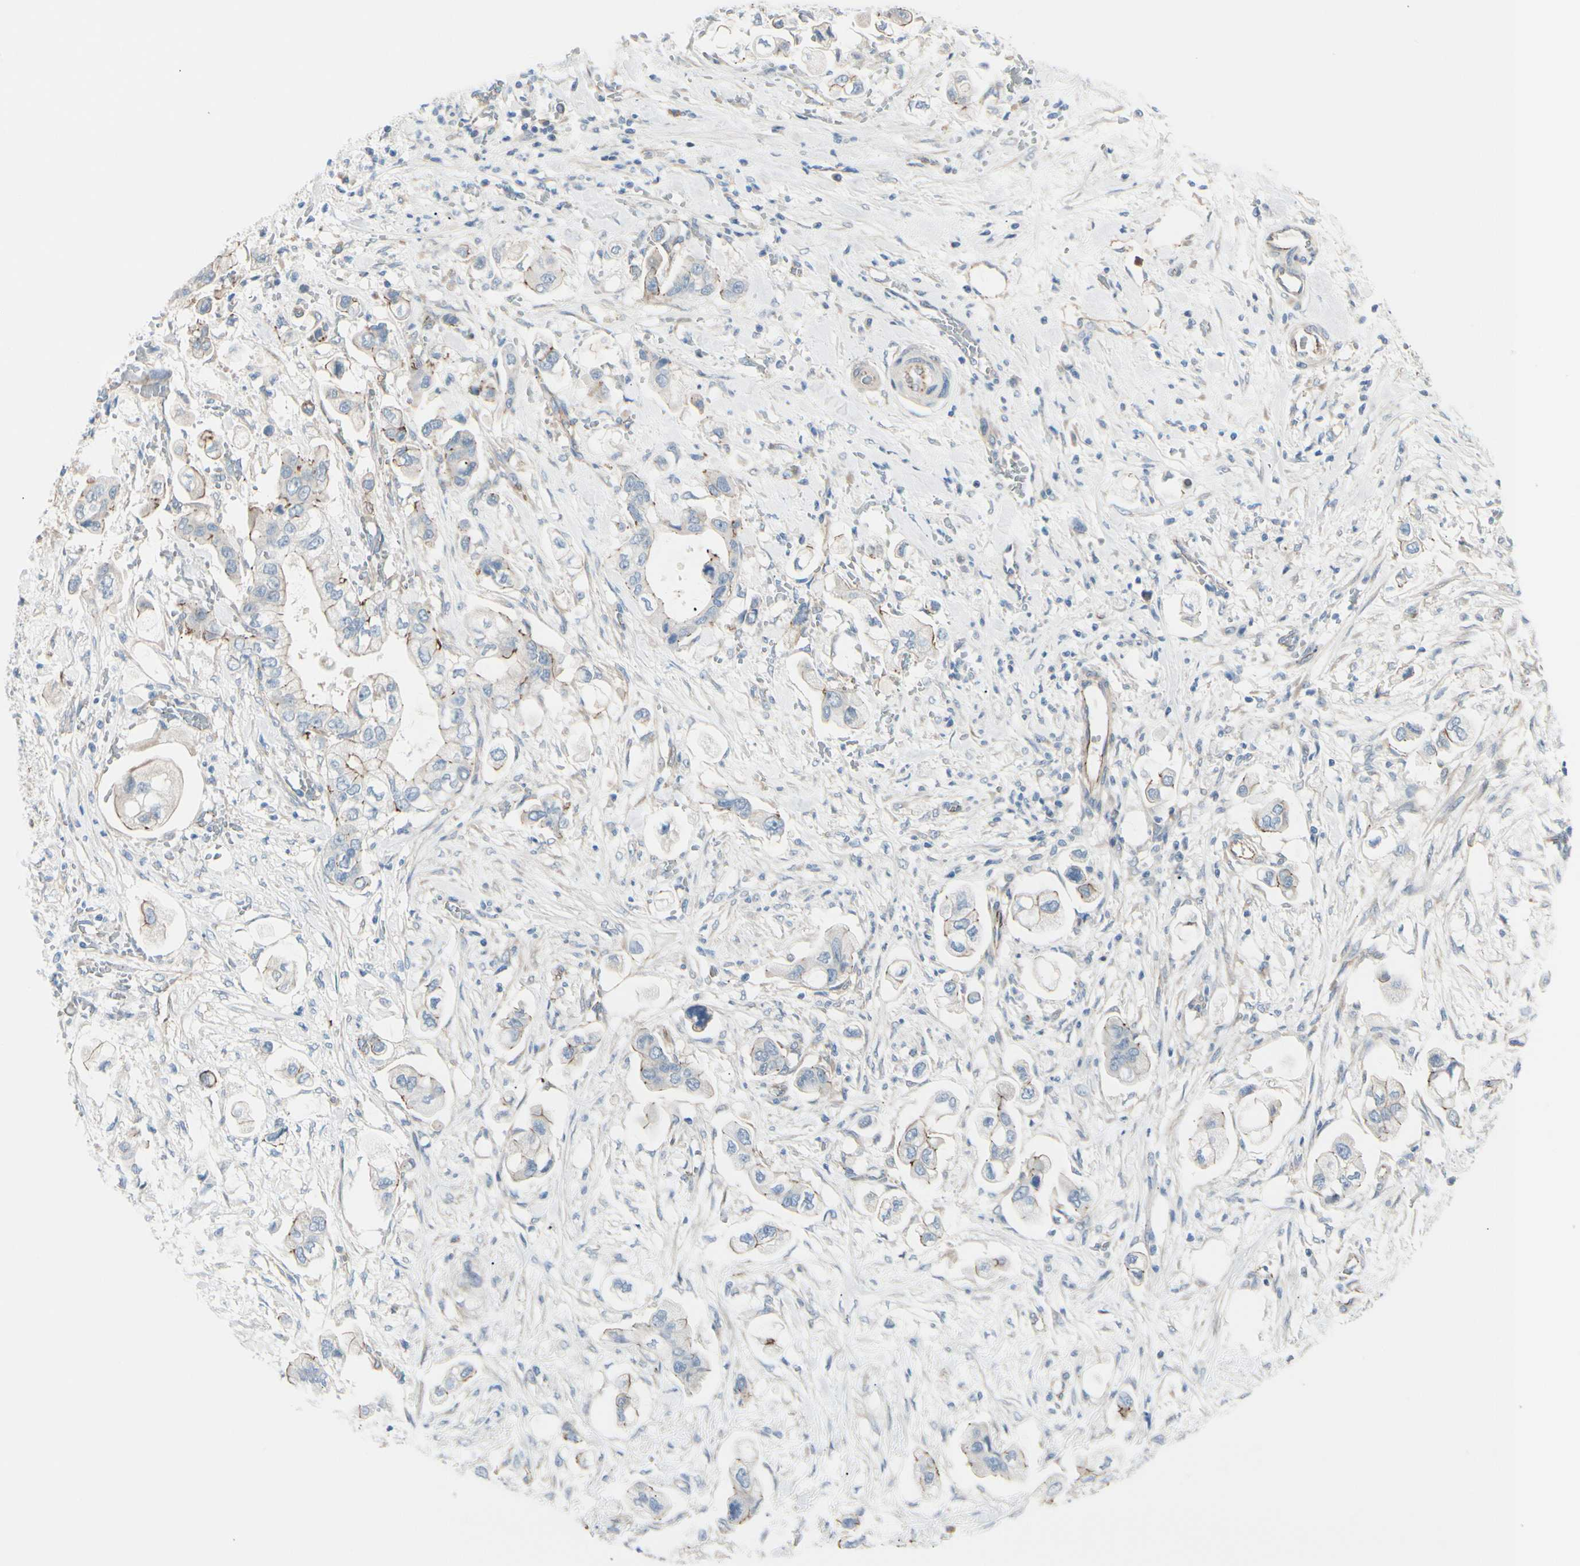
{"staining": {"intensity": "weak", "quantity": "<25%", "location": "cytoplasmic/membranous"}, "tissue": "stomach cancer", "cell_type": "Tumor cells", "image_type": "cancer", "snomed": [{"axis": "morphology", "description": "Adenocarcinoma, NOS"}, {"axis": "topography", "description": "Stomach"}], "caption": "Tumor cells are negative for protein expression in human stomach cancer (adenocarcinoma).", "gene": "TJP1", "patient": {"sex": "male", "age": 62}}